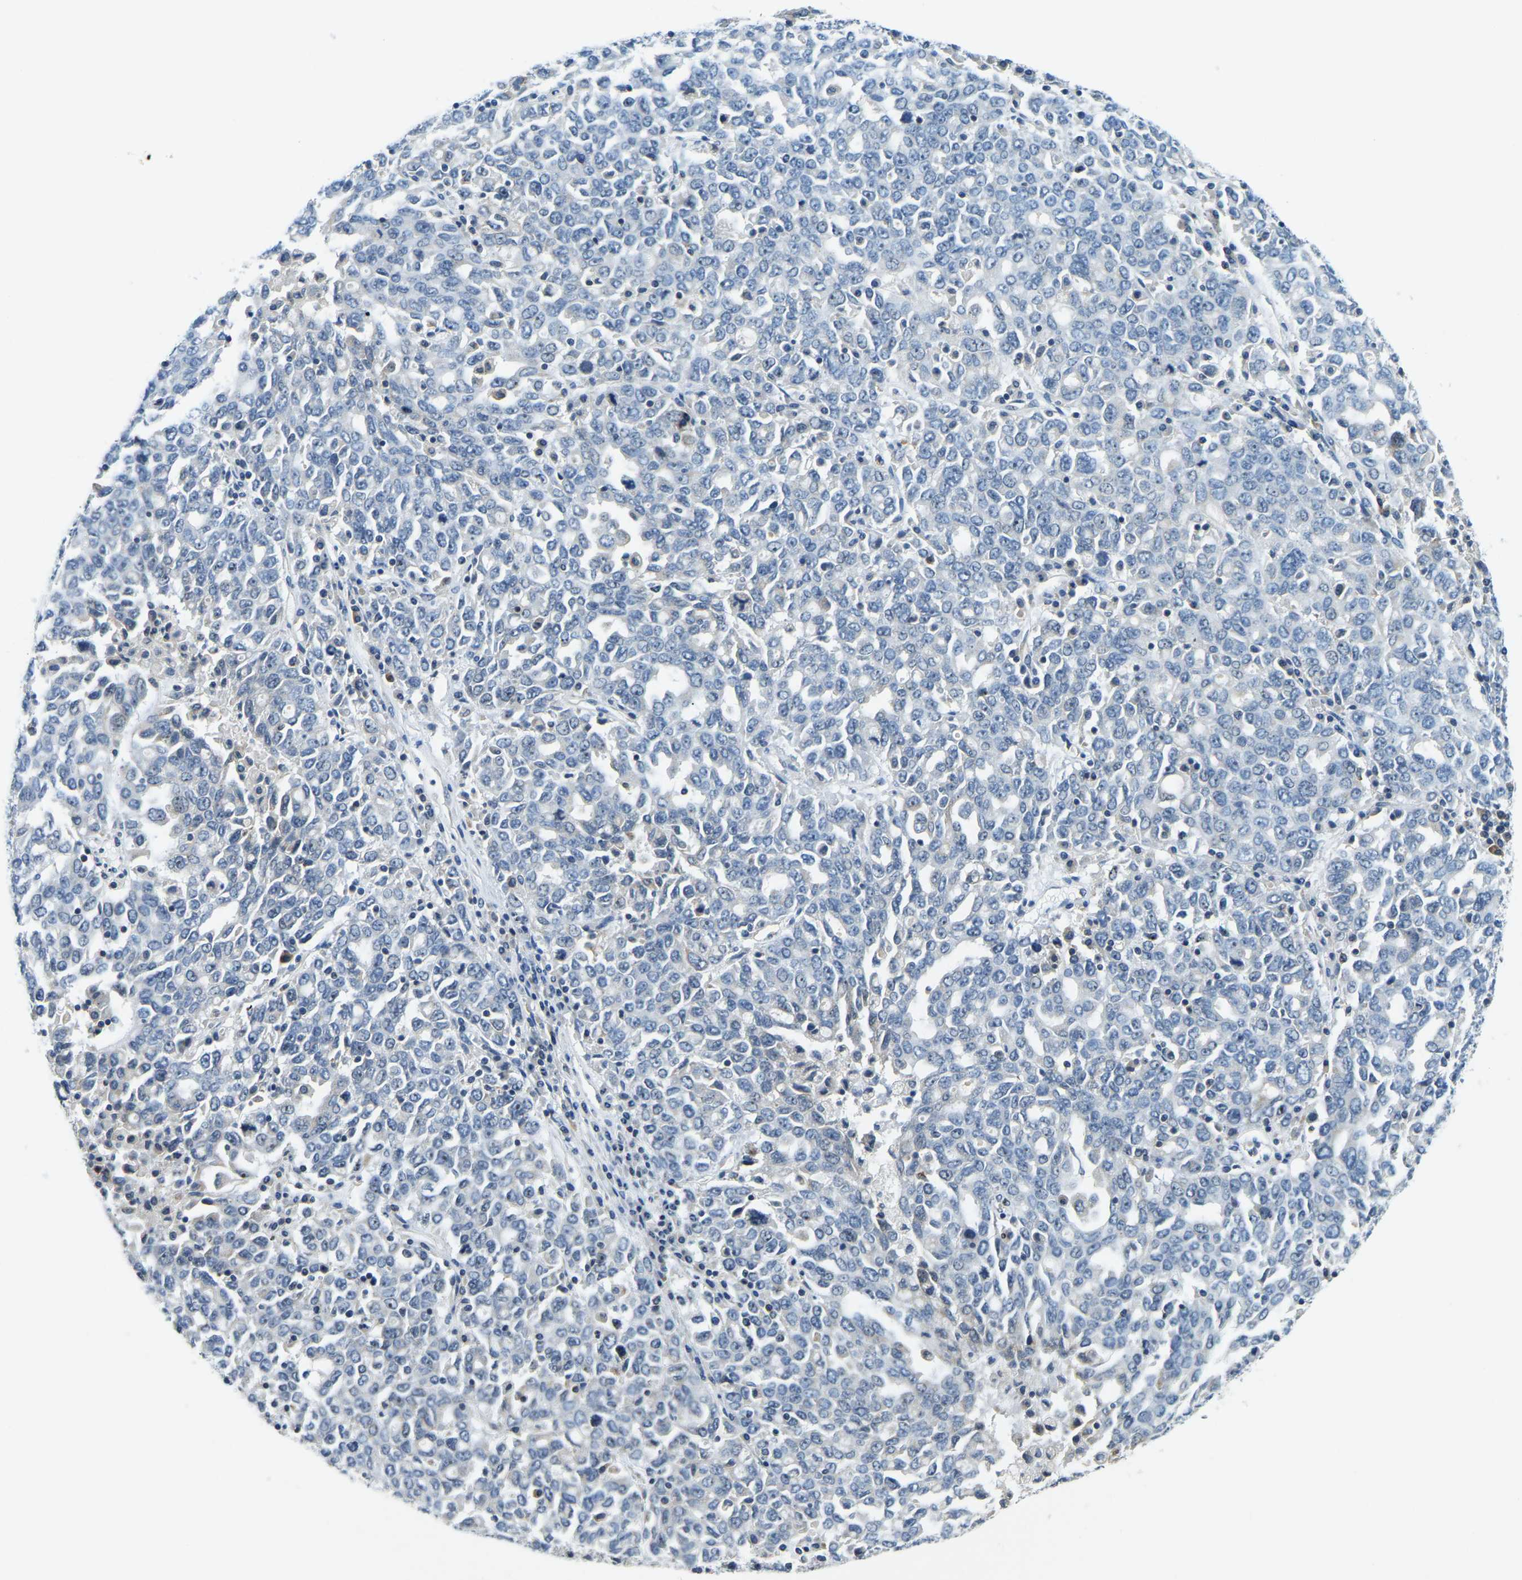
{"staining": {"intensity": "negative", "quantity": "none", "location": "none"}, "tissue": "ovarian cancer", "cell_type": "Tumor cells", "image_type": "cancer", "snomed": [{"axis": "morphology", "description": "Carcinoma, endometroid"}, {"axis": "topography", "description": "Ovary"}], "caption": "Ovarian endometroid carcinoma stained for a protein using immunohistochemistry (IHC) exhibits no positivity tumor cells.", "gene": "RRP1", "patient": {"sex": "female", "age": 62}}